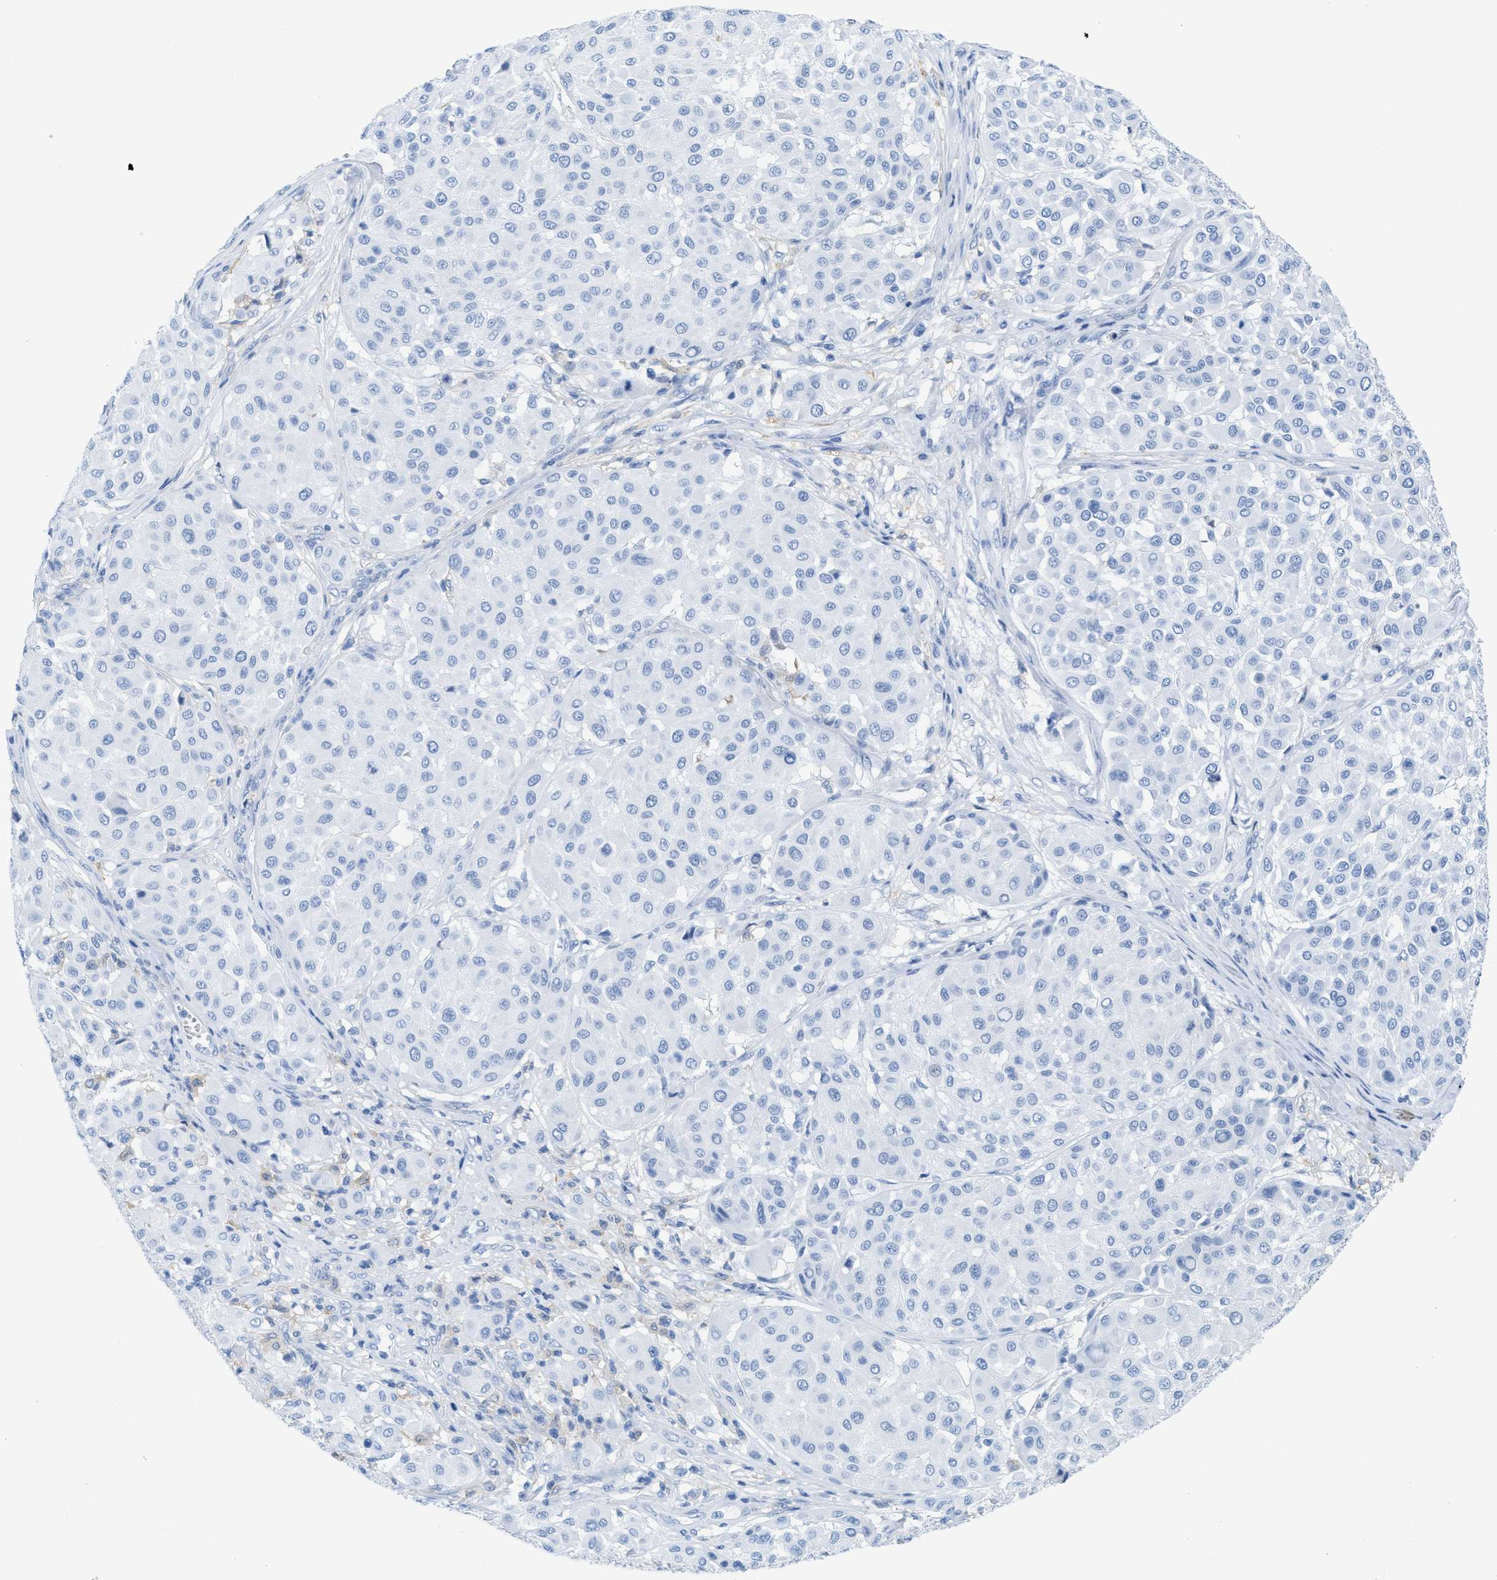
{"staining": {"intensity": "negative", "quantity": "none", "location": "none"}, "tissue": "melanoma", "cell_type": "Tumor cells", "image_type": "cancer", "snomed": [{"axis": "morphology", "description": "Malignant melanoma, Metastatic site"}, {"axis": "topography", "description": "Soft tissue"}], "caption": "Protein analysis of melanoma demonstrates no significant expression in tumor cells.", "gene": "ASGR1", "patient": {"sex": "male", "age": 41}}